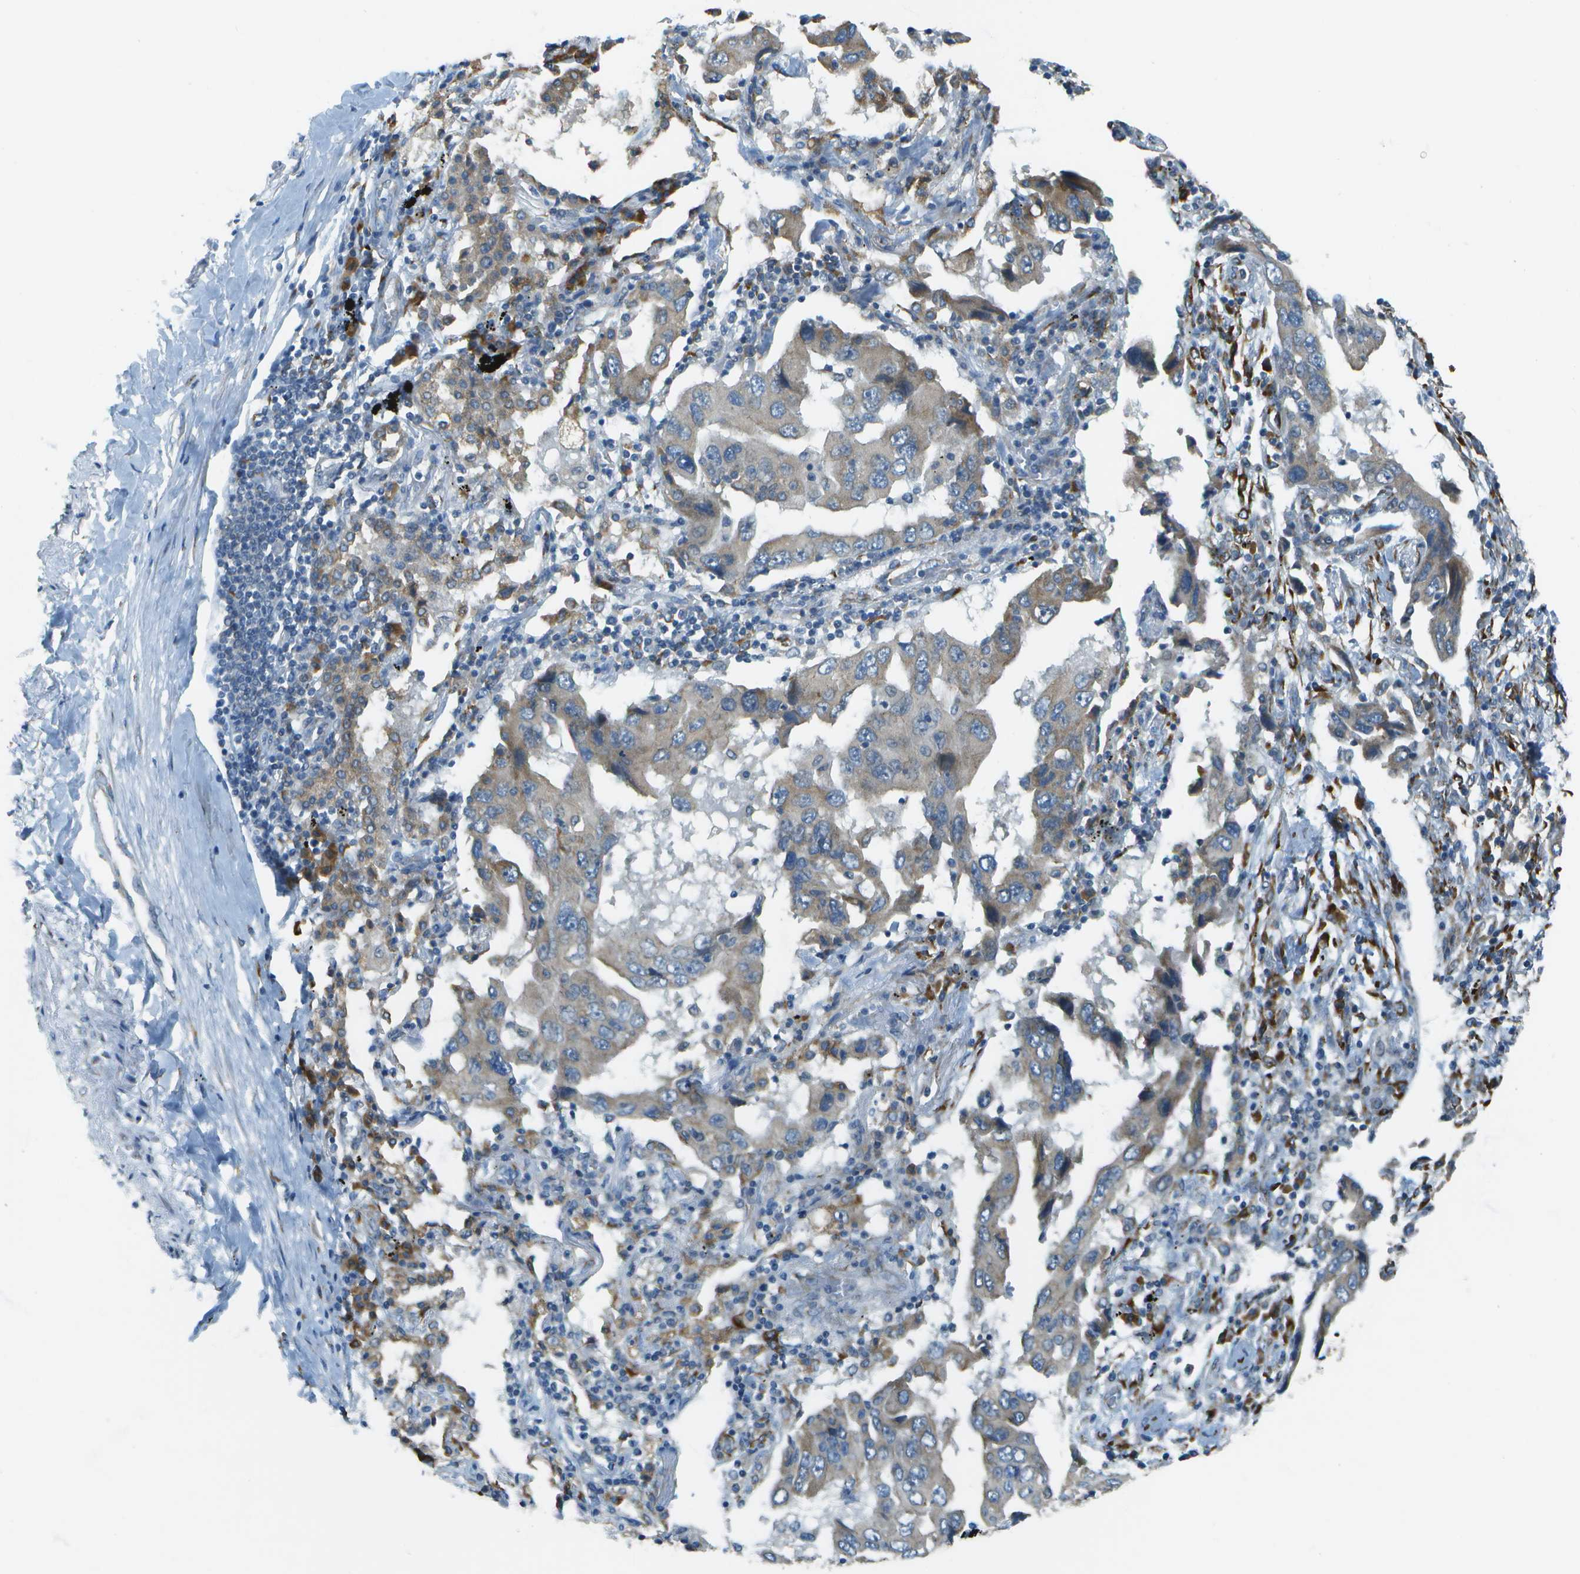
{"staining": {"intensity": "weak", "quantity": ">75%", "location": "cytoplasmic/membranous"}, "tissue": "lung cancer", "cell_type": "Tumor cells", "image_type": "cancer", "snomed": [{"axis": "morphology", "description": "Adenocarcinoma, NOS"}, {"axis": "topography", "description": "Lung"}], "caption": "An immunohistochemistry micrograph of neoplastic tissue is shown. Protein staining in brown highlights weak cytoplasmic/membranous positivity in adenocarcinoma (lung) within tumor cells. (brown staining indicates protein expression, while blue staining denotes nuclei).", "gene": "KCTD3", "patient": {"sex": "female", "age": 65}}